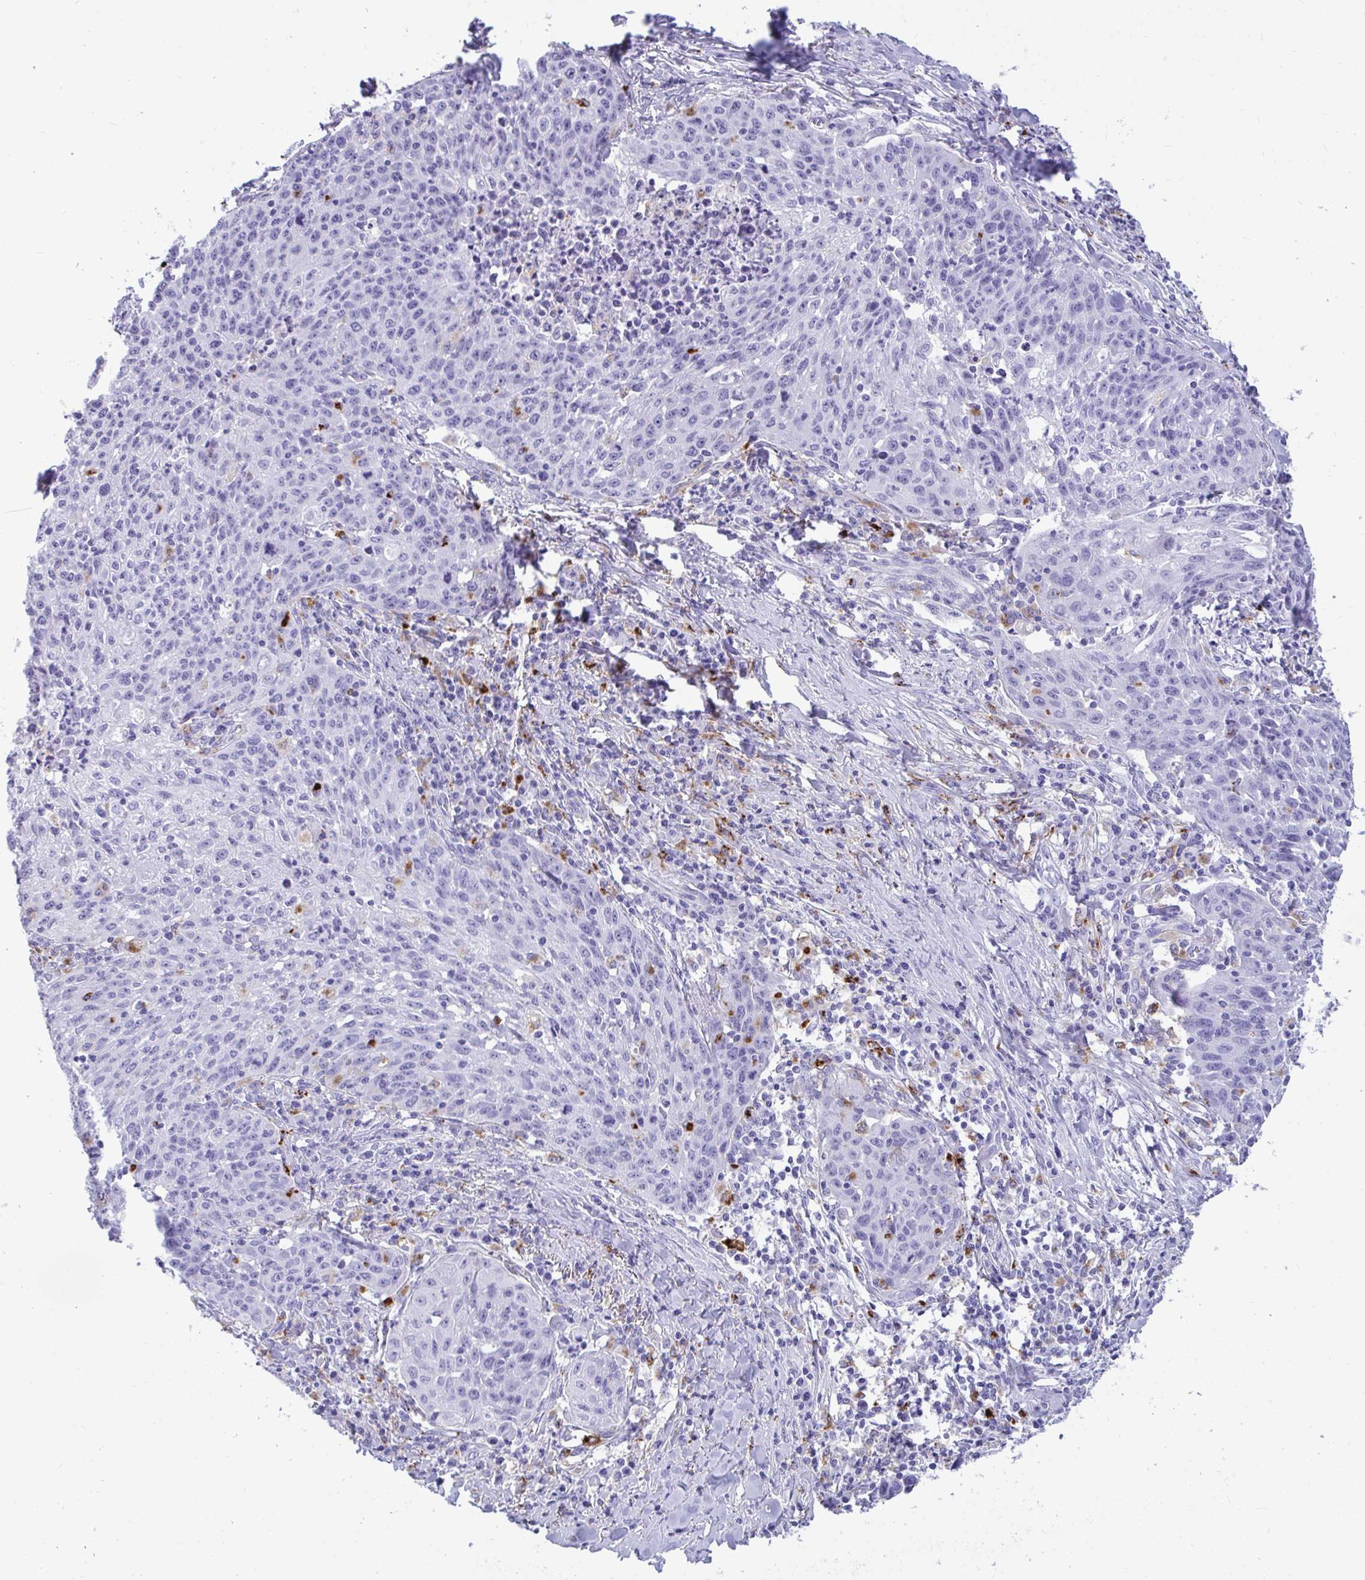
{"staining": {"intensity": "negative", "quantity": "none", "location": "none"}, "tissue": "lung cancer", "cell_type": "Tumor cells", "image_type": "cancer", "snomed": [{"axis": "morphology", "description": "Squamous cell carcinoma, NOS"}, {"axis": "morphology", "description": "Squamous cell carcinoma, metastatic, NOS"}, {"axis": "topography", "description": "Bronchus"}, {"axis": "topography", "description": "Lung"}], "caption": "Immunohistochemistry (IHC) photomicrograph of neoplastic tissue: human lung squamous cell carcinoma stained with DAB shows no significant protein positivity in tumor cells.", "gene": "CPVL", "patient": {"sex": "male", "age": 62}}